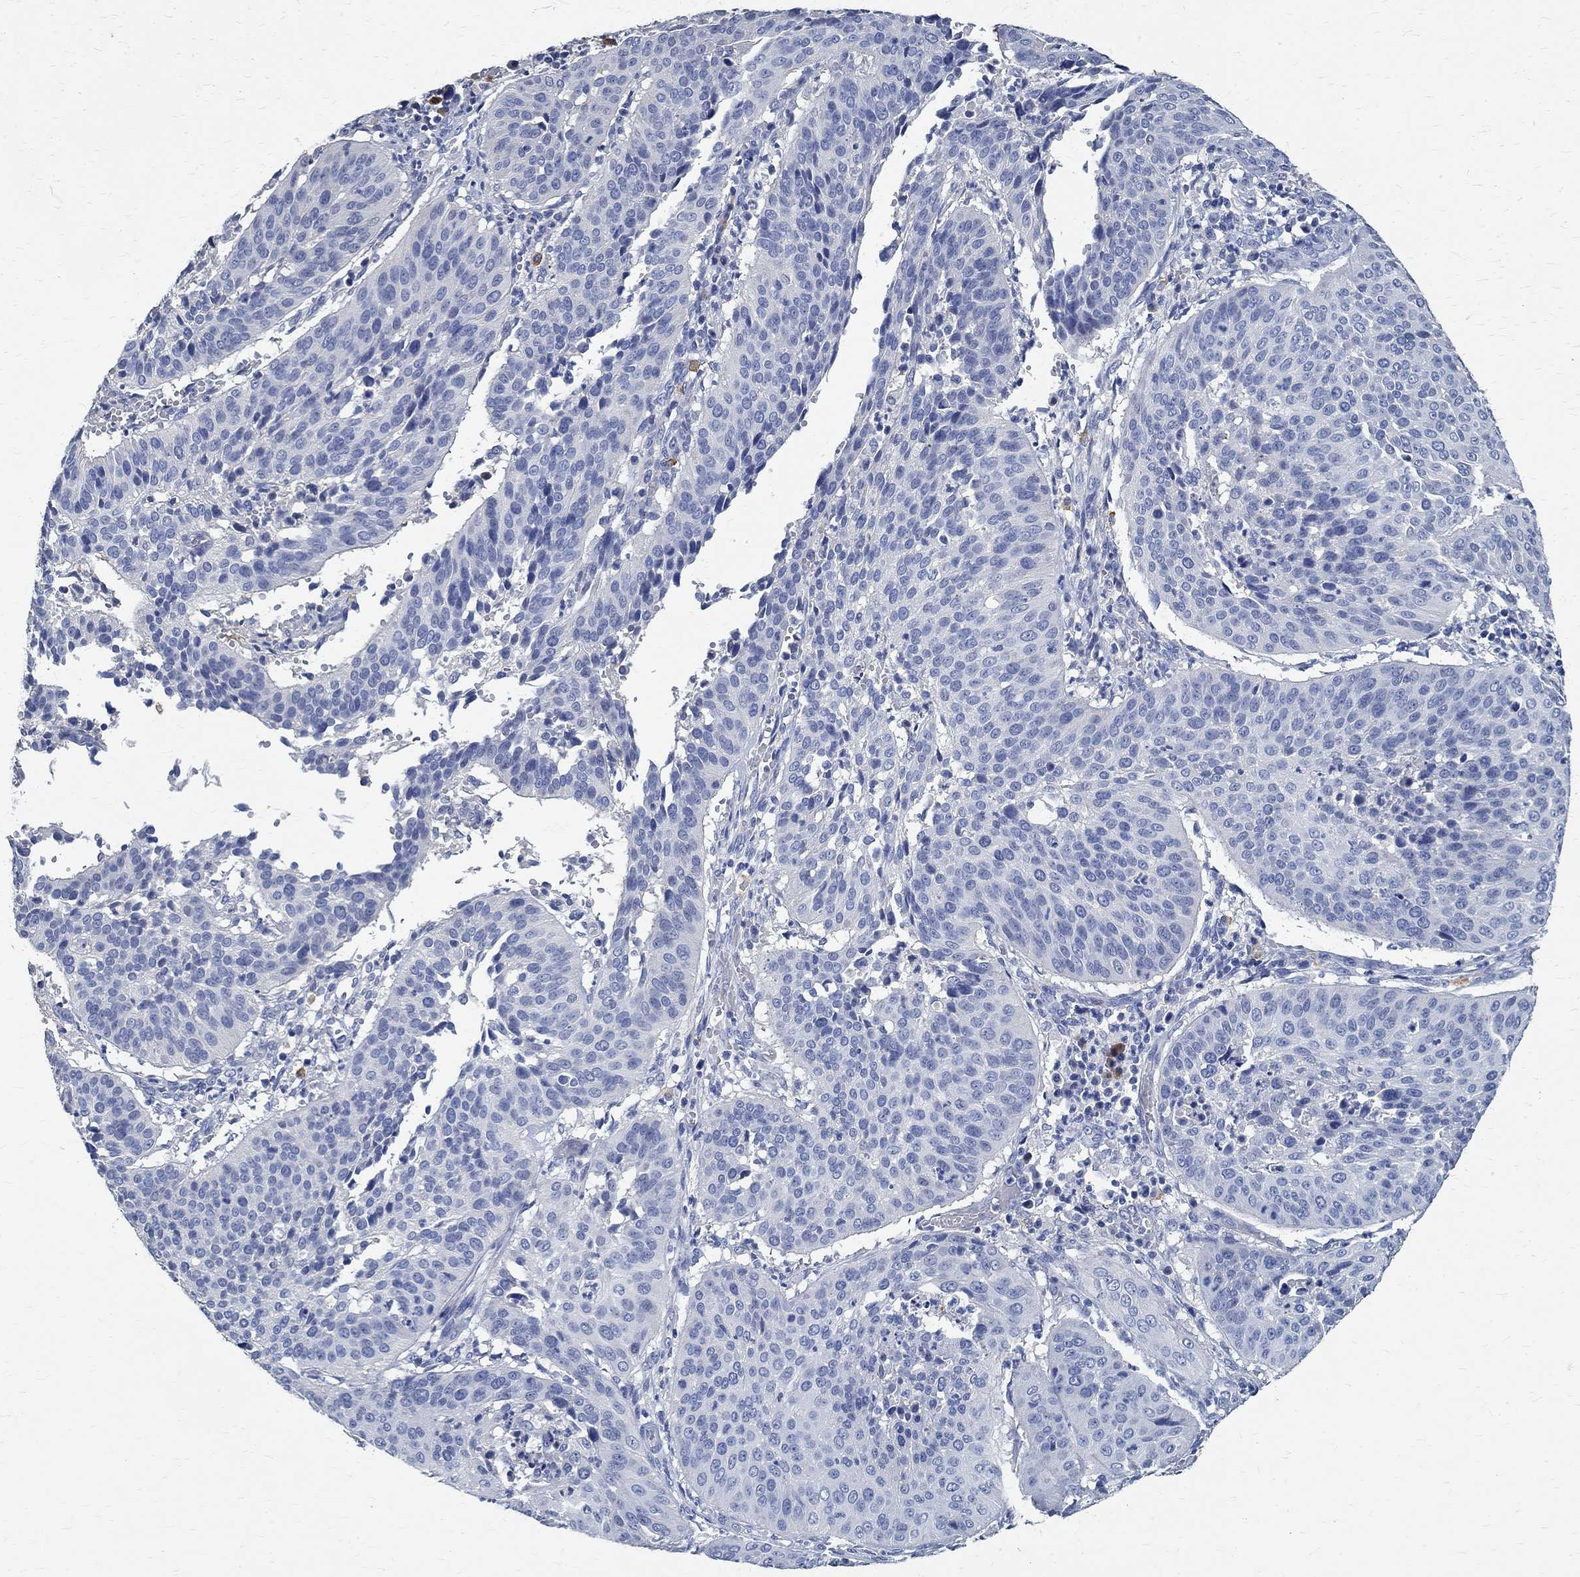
{"staining": {"intensity": "negative", "quantity": "none", "location": "none"}, "tissue": "cervical cancer", "cell_type": "Tumor cells", "image_type": "cancer", "snomed": [{"axis": "morphology", "description": "Normal tissue, NOS"}, {"axis": "morphology", "description": "Squamous cell carcinoma, NOS"}, {"axis": "topography", "description": "Cervix"}], "caption": "A micrograph of cervical cancer stained for a protein exhibits no brown staining in tumor cells.", "gene": "PRX", "patient": {"sex": "female", "age": 39}}